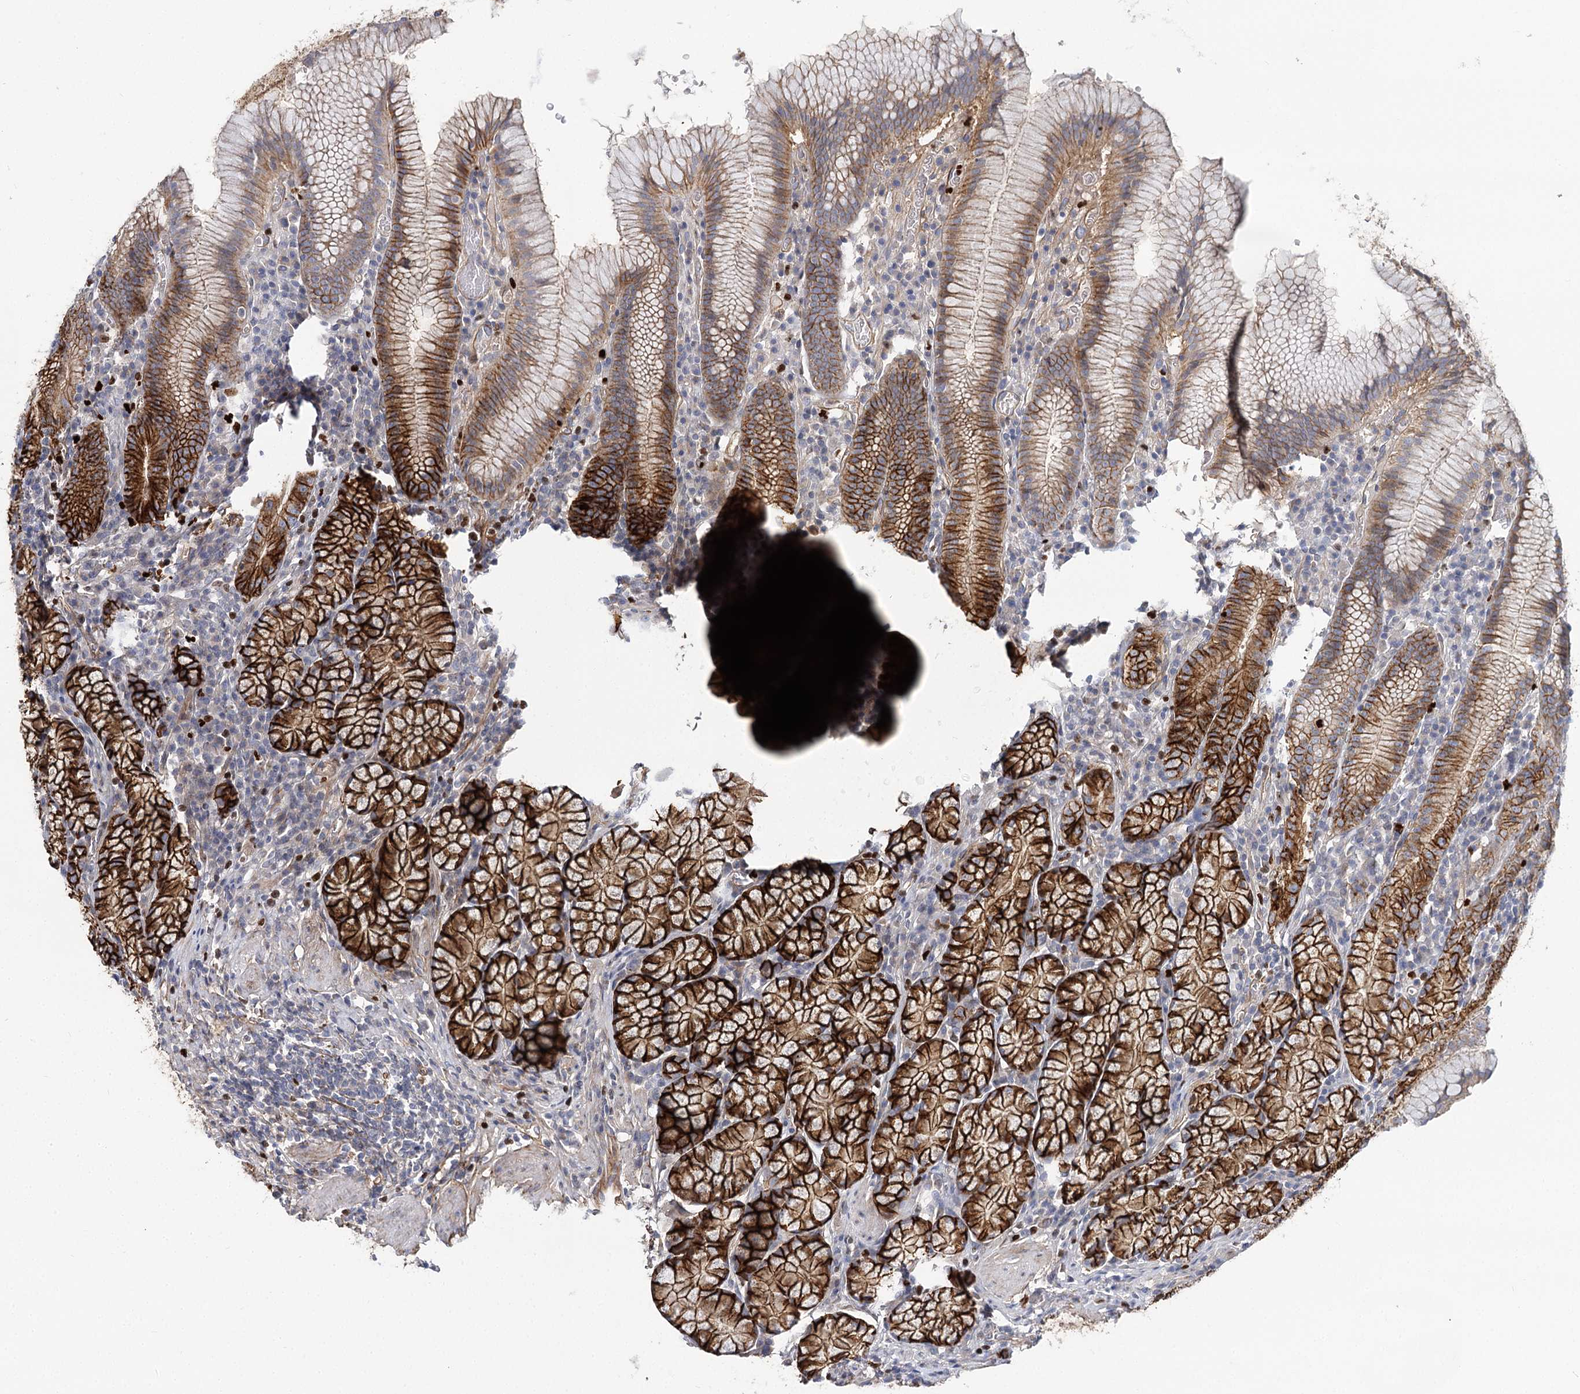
{"staining": {"intensity": "strong", "quantity": "25%-75%", "location": "cytoplasmic/membranous"}, "tissue": "stomach", "cell_type": "Glandular cells", "image_type": "normal", "snomed": [{"axis": "morphology", "description": "Normal tissue, NOS"}, {"axis": "topography", "description": "Stomach"}], "caption": "This is a micrograph of immunohistochemistry staining of normal stomach, which shows strong staining in the cytoplasmic/membranous of glandular cells.", "gene": "C11orf52", "patient": {"sex": "male", "age": 55}}